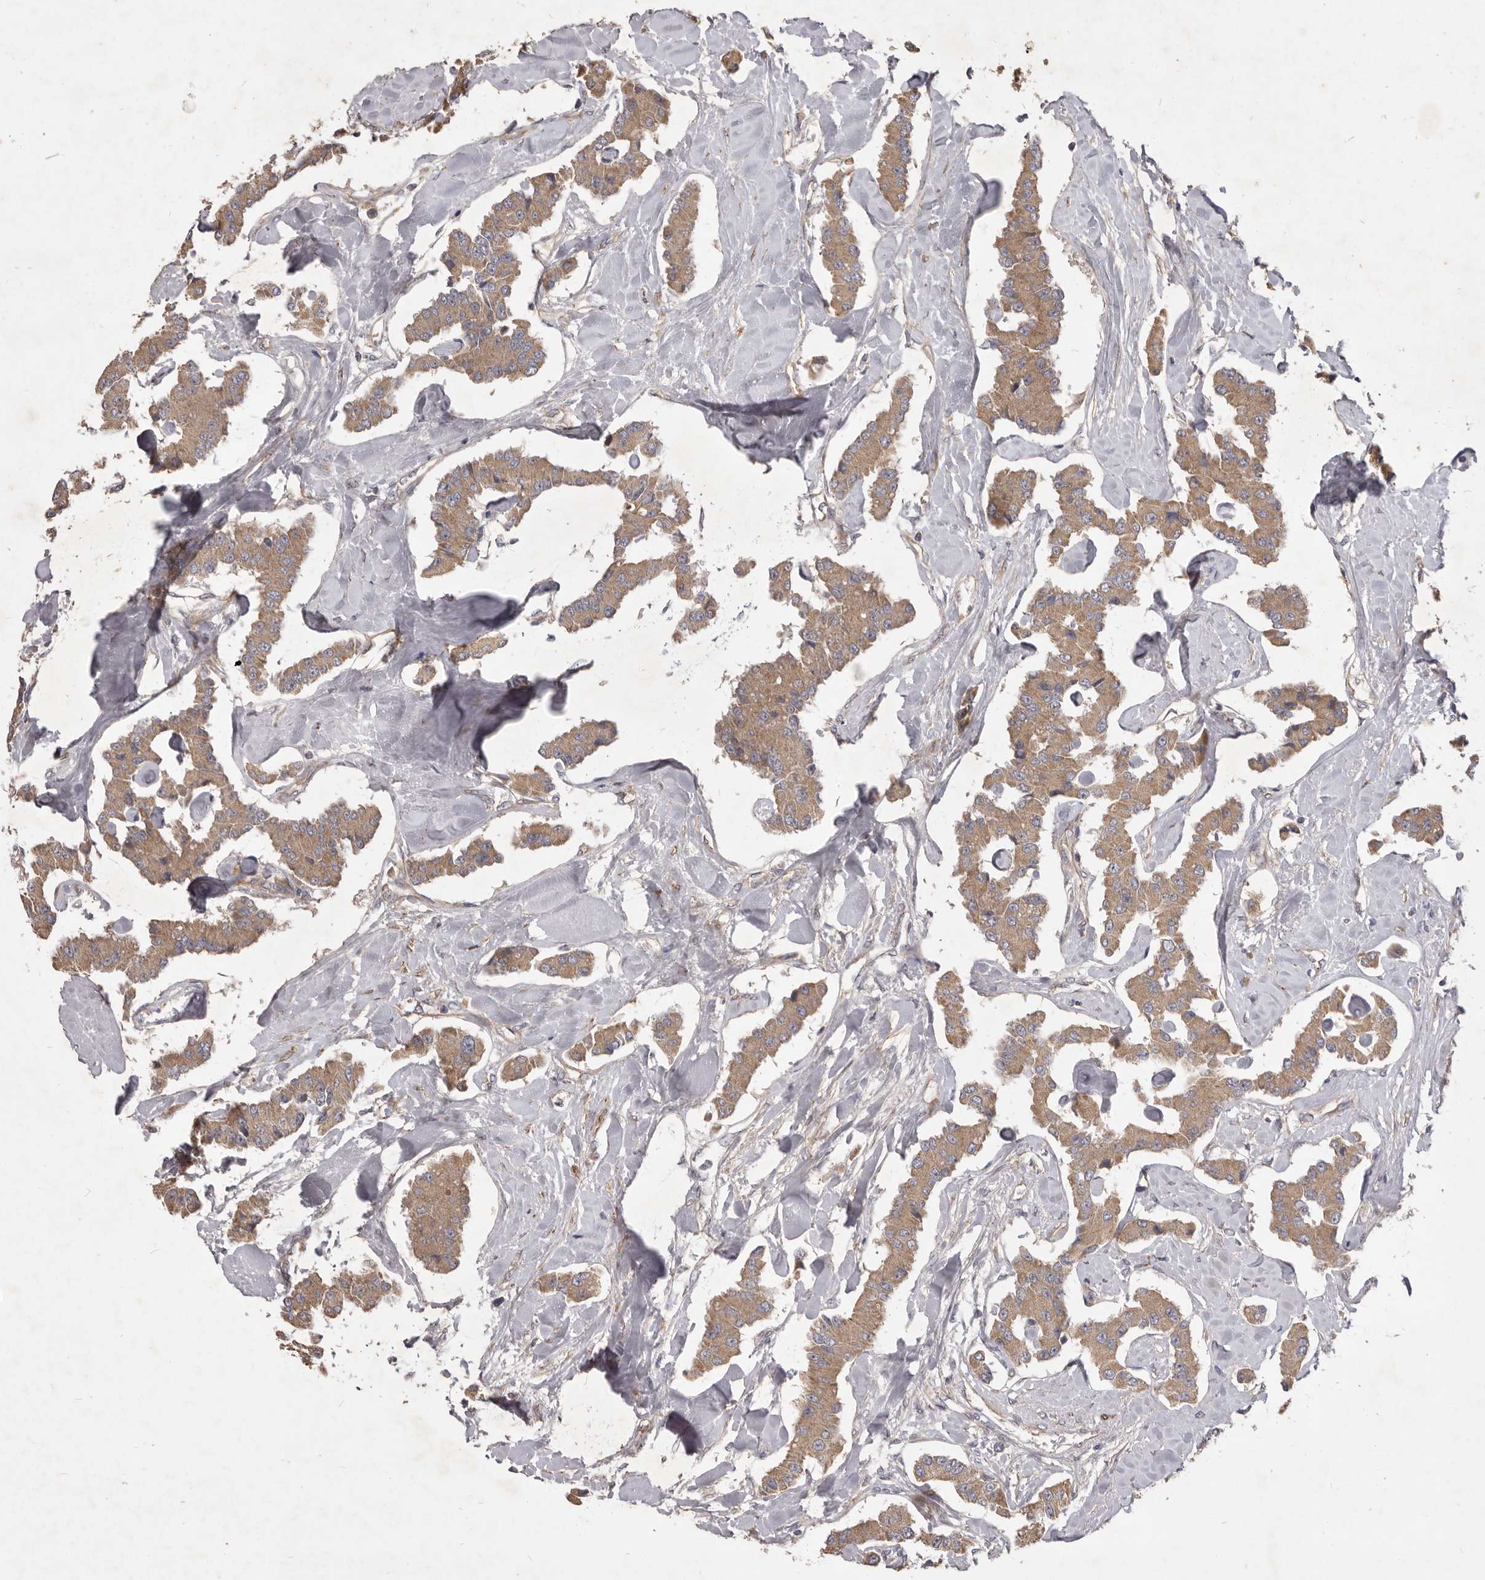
{"staining": {"intensity": "weak", "quantity": ">75%", "location": "cytoplasmic/membranous"}, "tissue": "carcinoid", "cell_type": "Tumor cells", "image_type": "cancer", "snomed": [{"axis": "morphology", "description": "Carcinoid, malignant, NOS"}, {"axis": "topography", "description": "Pancreas"}], "caption": "Malignant carcinoid stained with IHC demonstrates weak cytoplasmic/membranous positivity in about >75% of tumor cells.", "gene": "VPS45", "patient": {"sex": "male", "age": 41}}